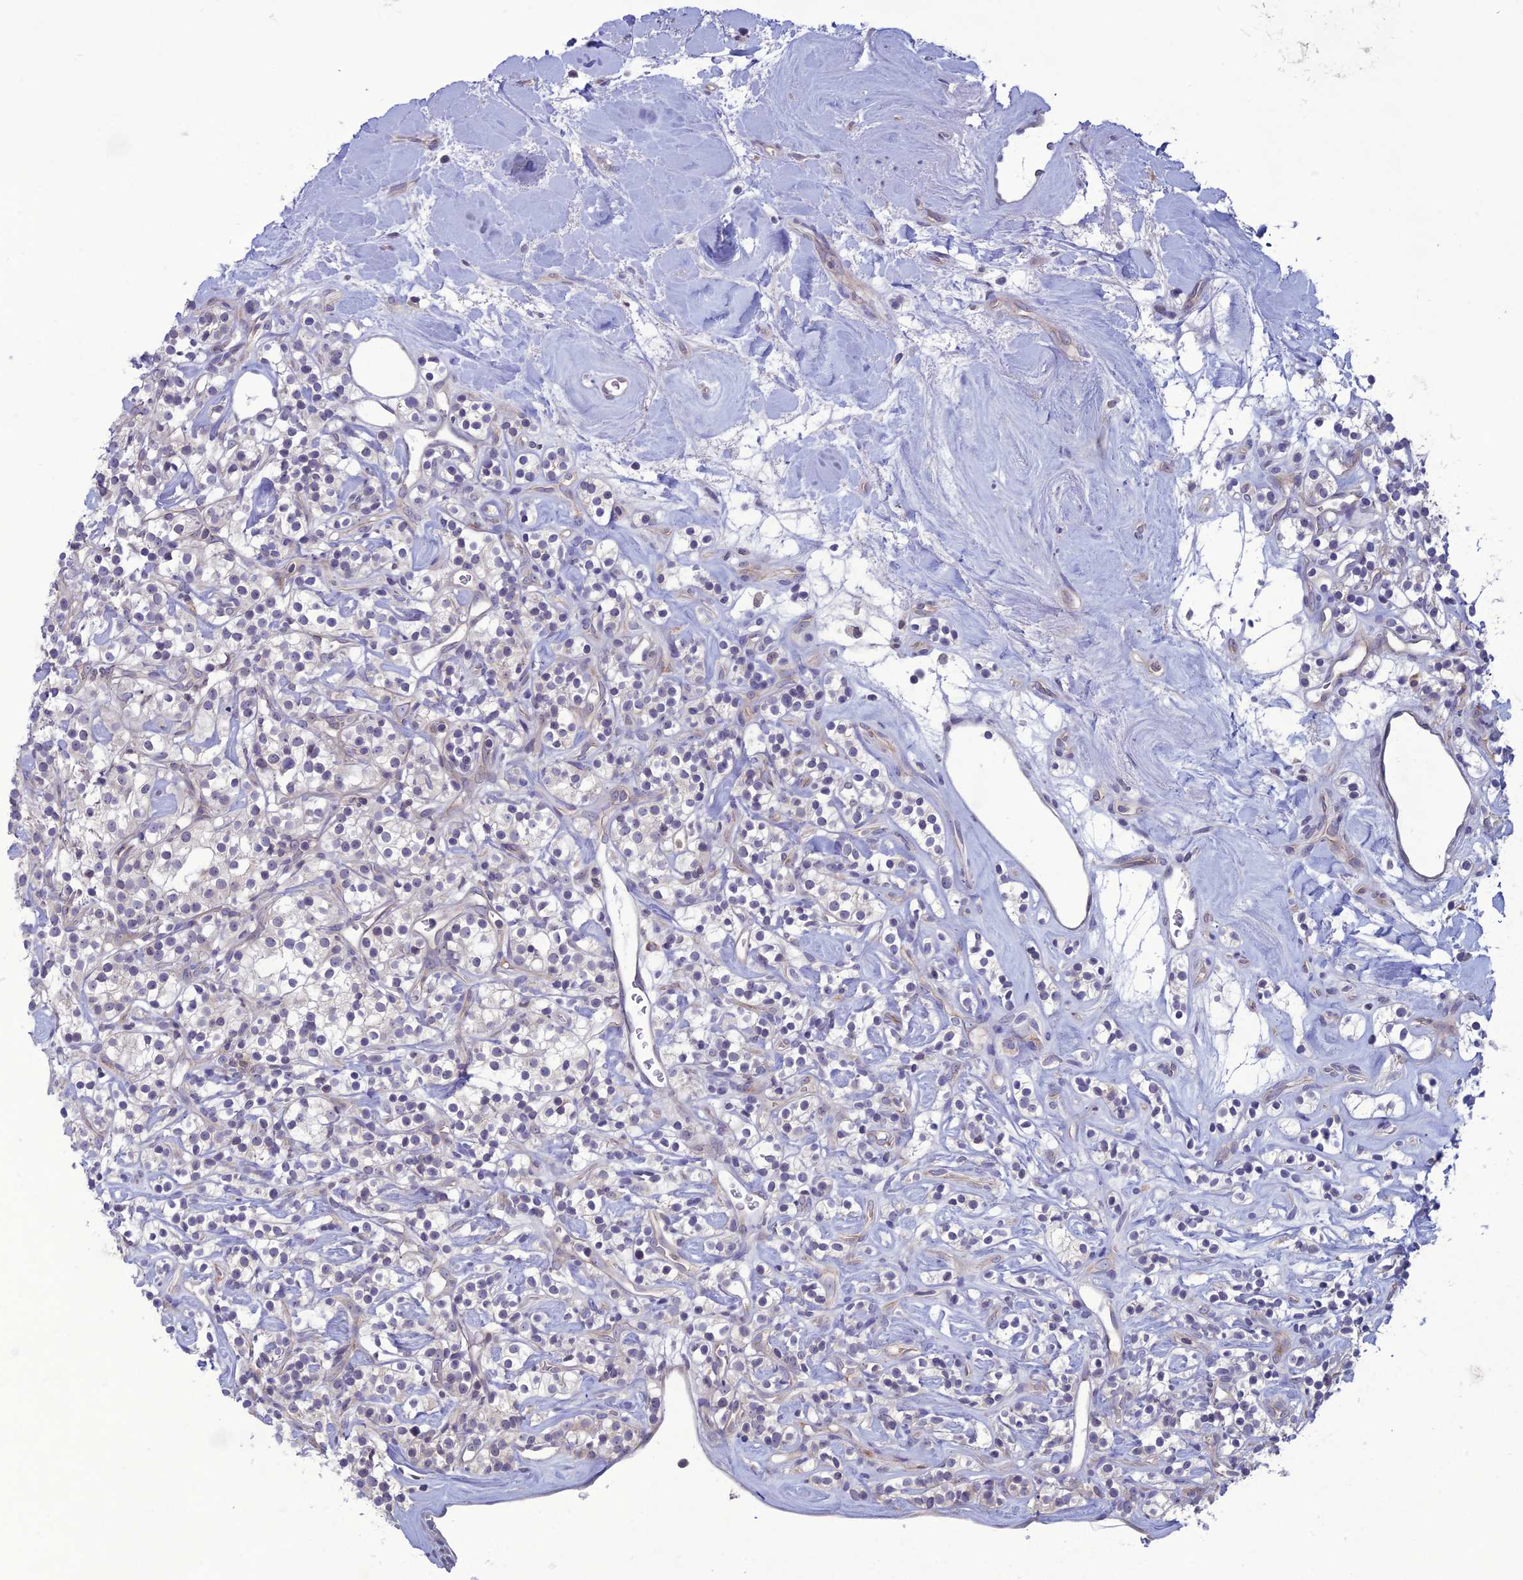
{"staining": {"intensity": "negative", "quantity": "none", "location": "none"}, "tissue": "renal cancer", "cell_type": "Tumor cells", "image_type": "cancer", "snomed": [{"axis": "morphology", "description": "Adenocarcinoma, NOS"}, {"axis": "topography", "description": "Kidney"}], "caption": "The immunohistochemistry (IHC) micrograph has no significant staining in tumor cells of renal cancer tissue. Nuclei are stained in blue.", "gene": "WDR46", "patient": {"sex": "male", "age": 77}}